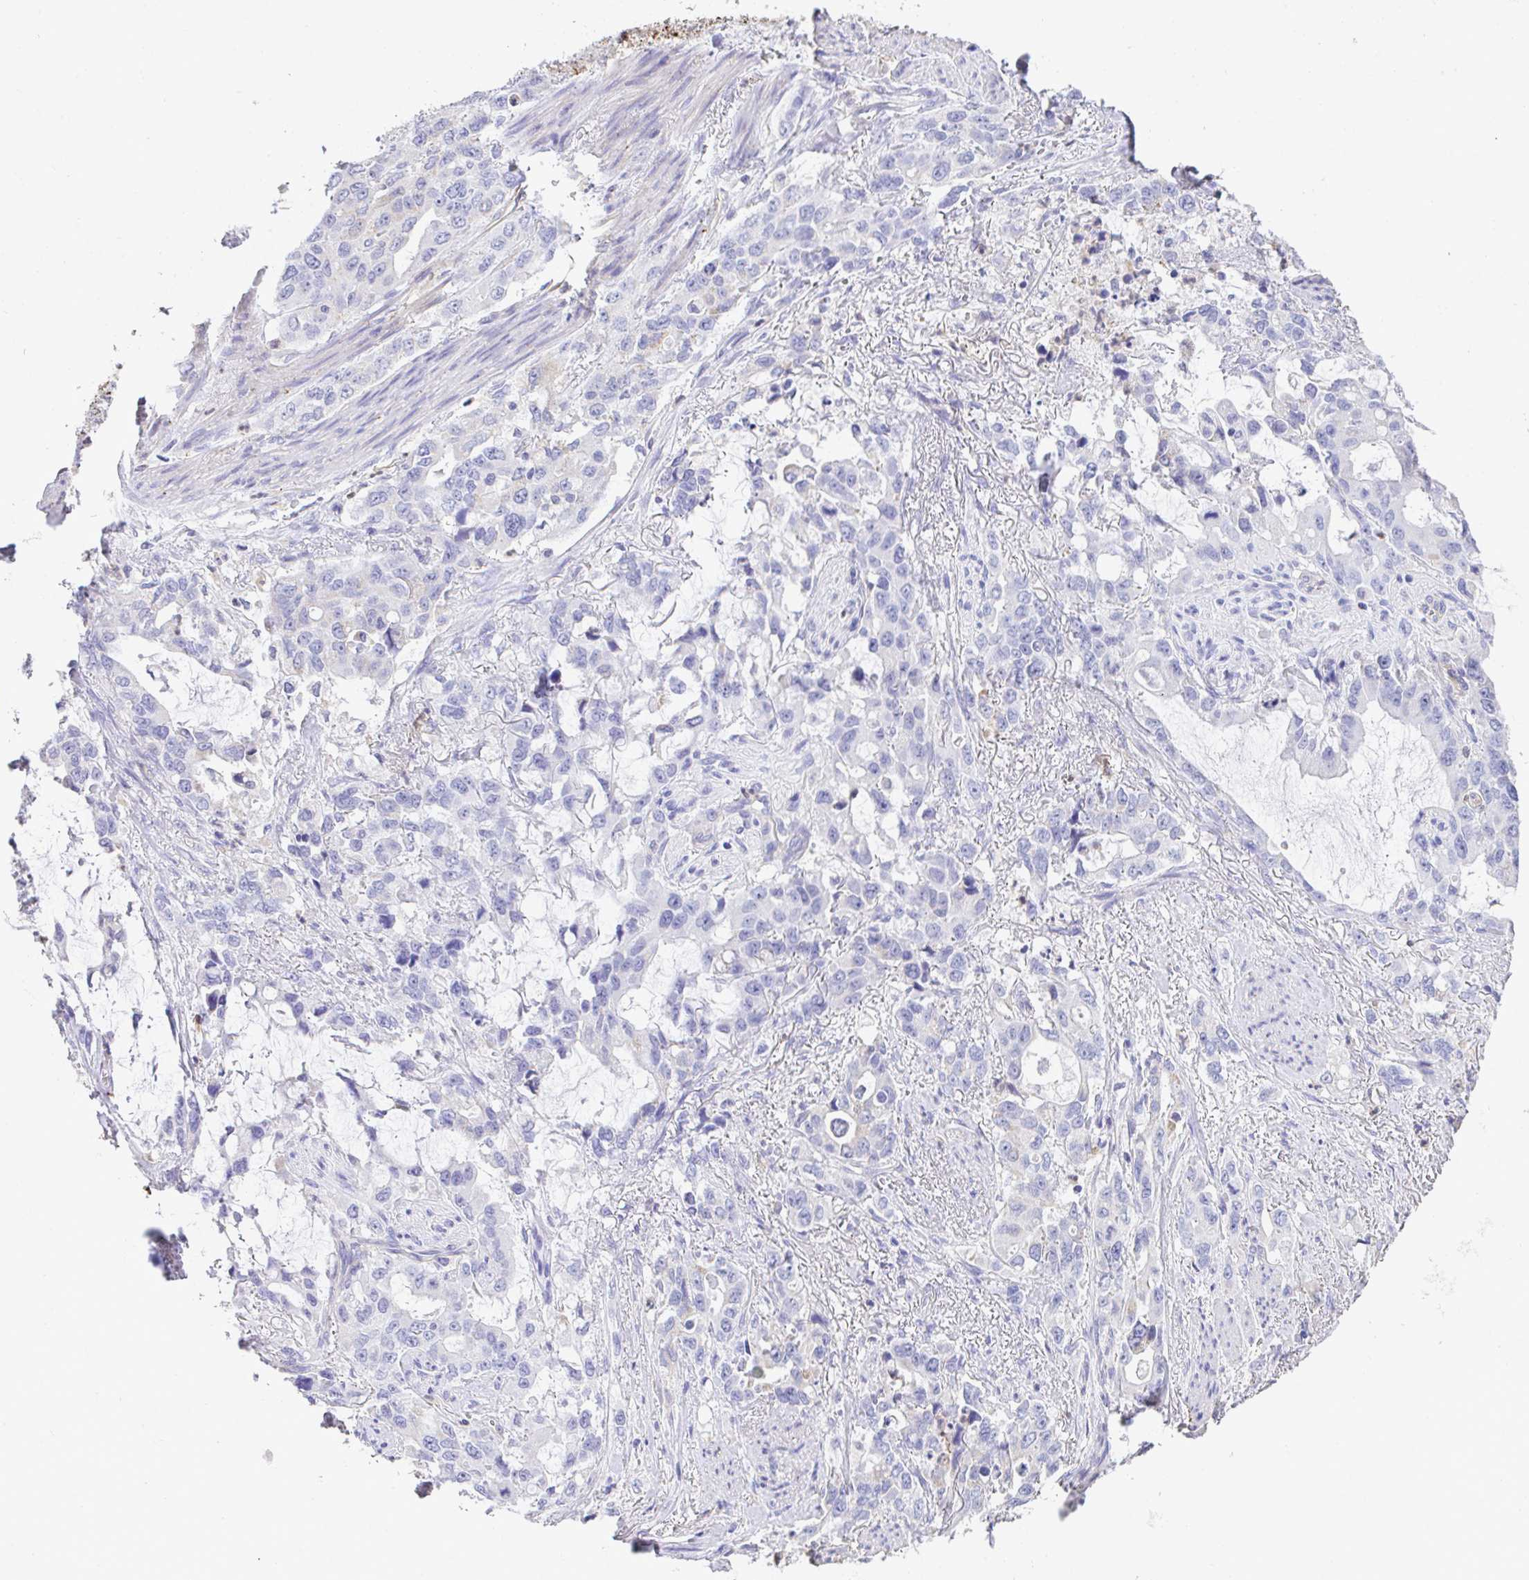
{"staining": {"intensity": "negative", "quantity": "none", "location": "none"}, "tissue": "stomach cancer", "cell_type": "Tumor cells", "image_type": "cancer", "snomed": [{"axis": "morphology", "description": "Adenocarcinoma, NOS"}, {"axis": "topography", "description": "Stomach, upper"}], "caption": "Image shows no significant protein staining in tumor cells of stomach adenocarcinoma. The staining was performed using DAB to visualize the protein expression in brown, while the nuclei were stained in blue with hematoxylin (Magnification: 20x).", "gene": "TNFAIP8", "patient": {"sex": "male", "age": 85}}